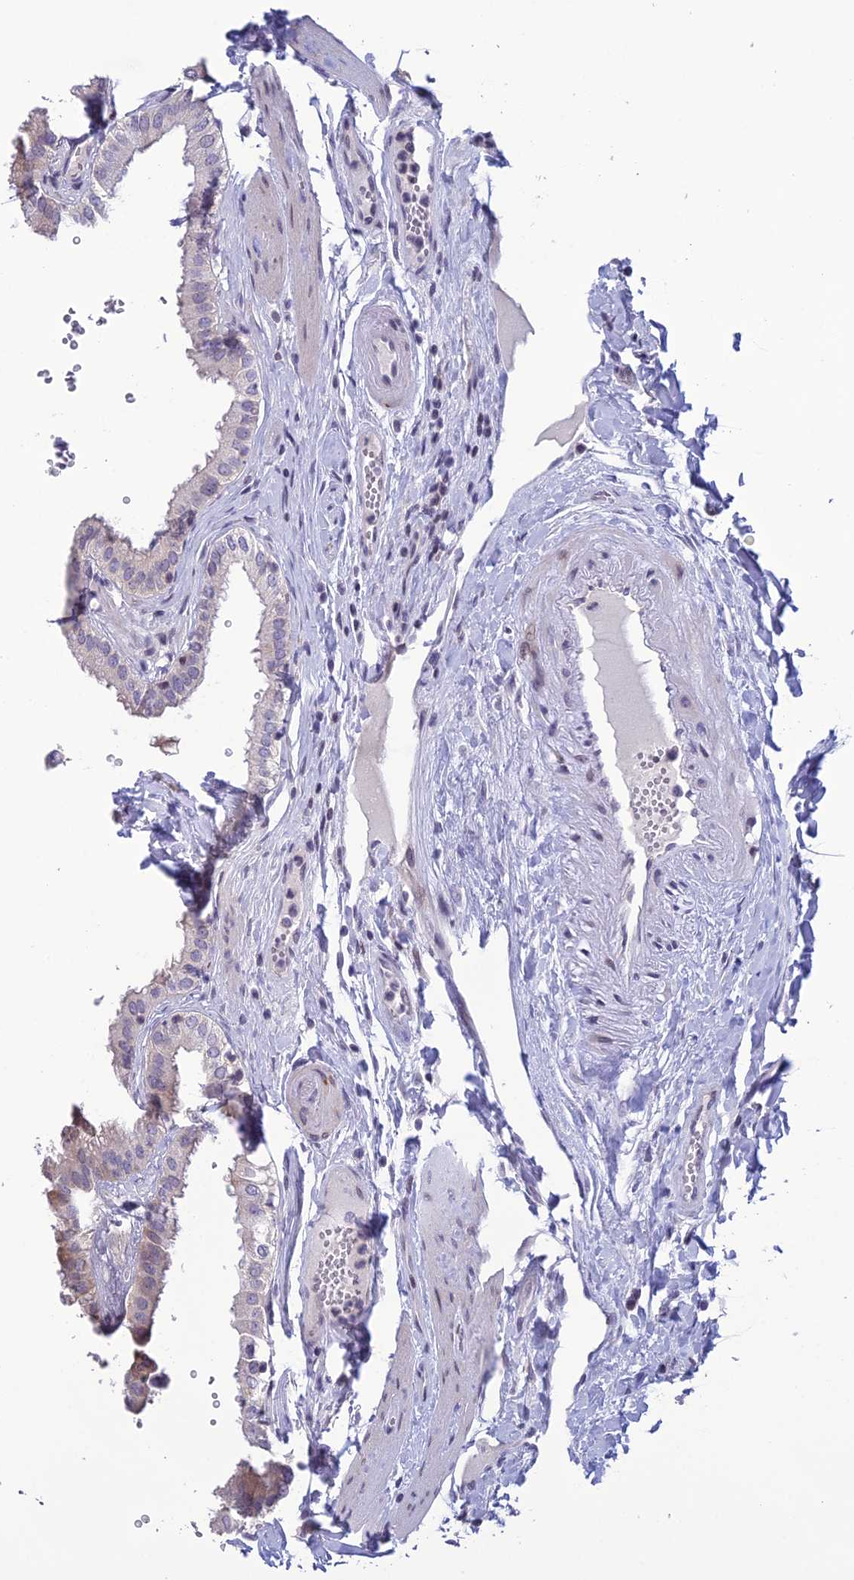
{"staining": {"intensity": "moderate", "quantity": "<25%", "location": "cytoplasmic/membranous"}, "tissue": "gallbladder", "cell_type": "Glandular cells", "image_type": "normal", "snomed": [{"axis": "morphology", "description": "Normal tissue, NOS"}, {"axis": "topography", "description": "Gallbladder"}], "caption": "A high-resolution micrograph shows immunohistochemistry staining of unremarkable gallbladder, which shows moderate cytoplasmic/membranous positivity in approximately <25% of glandular cells.", "gene": "TMEM134", "patient": {"sex": "female", "age": 61}}